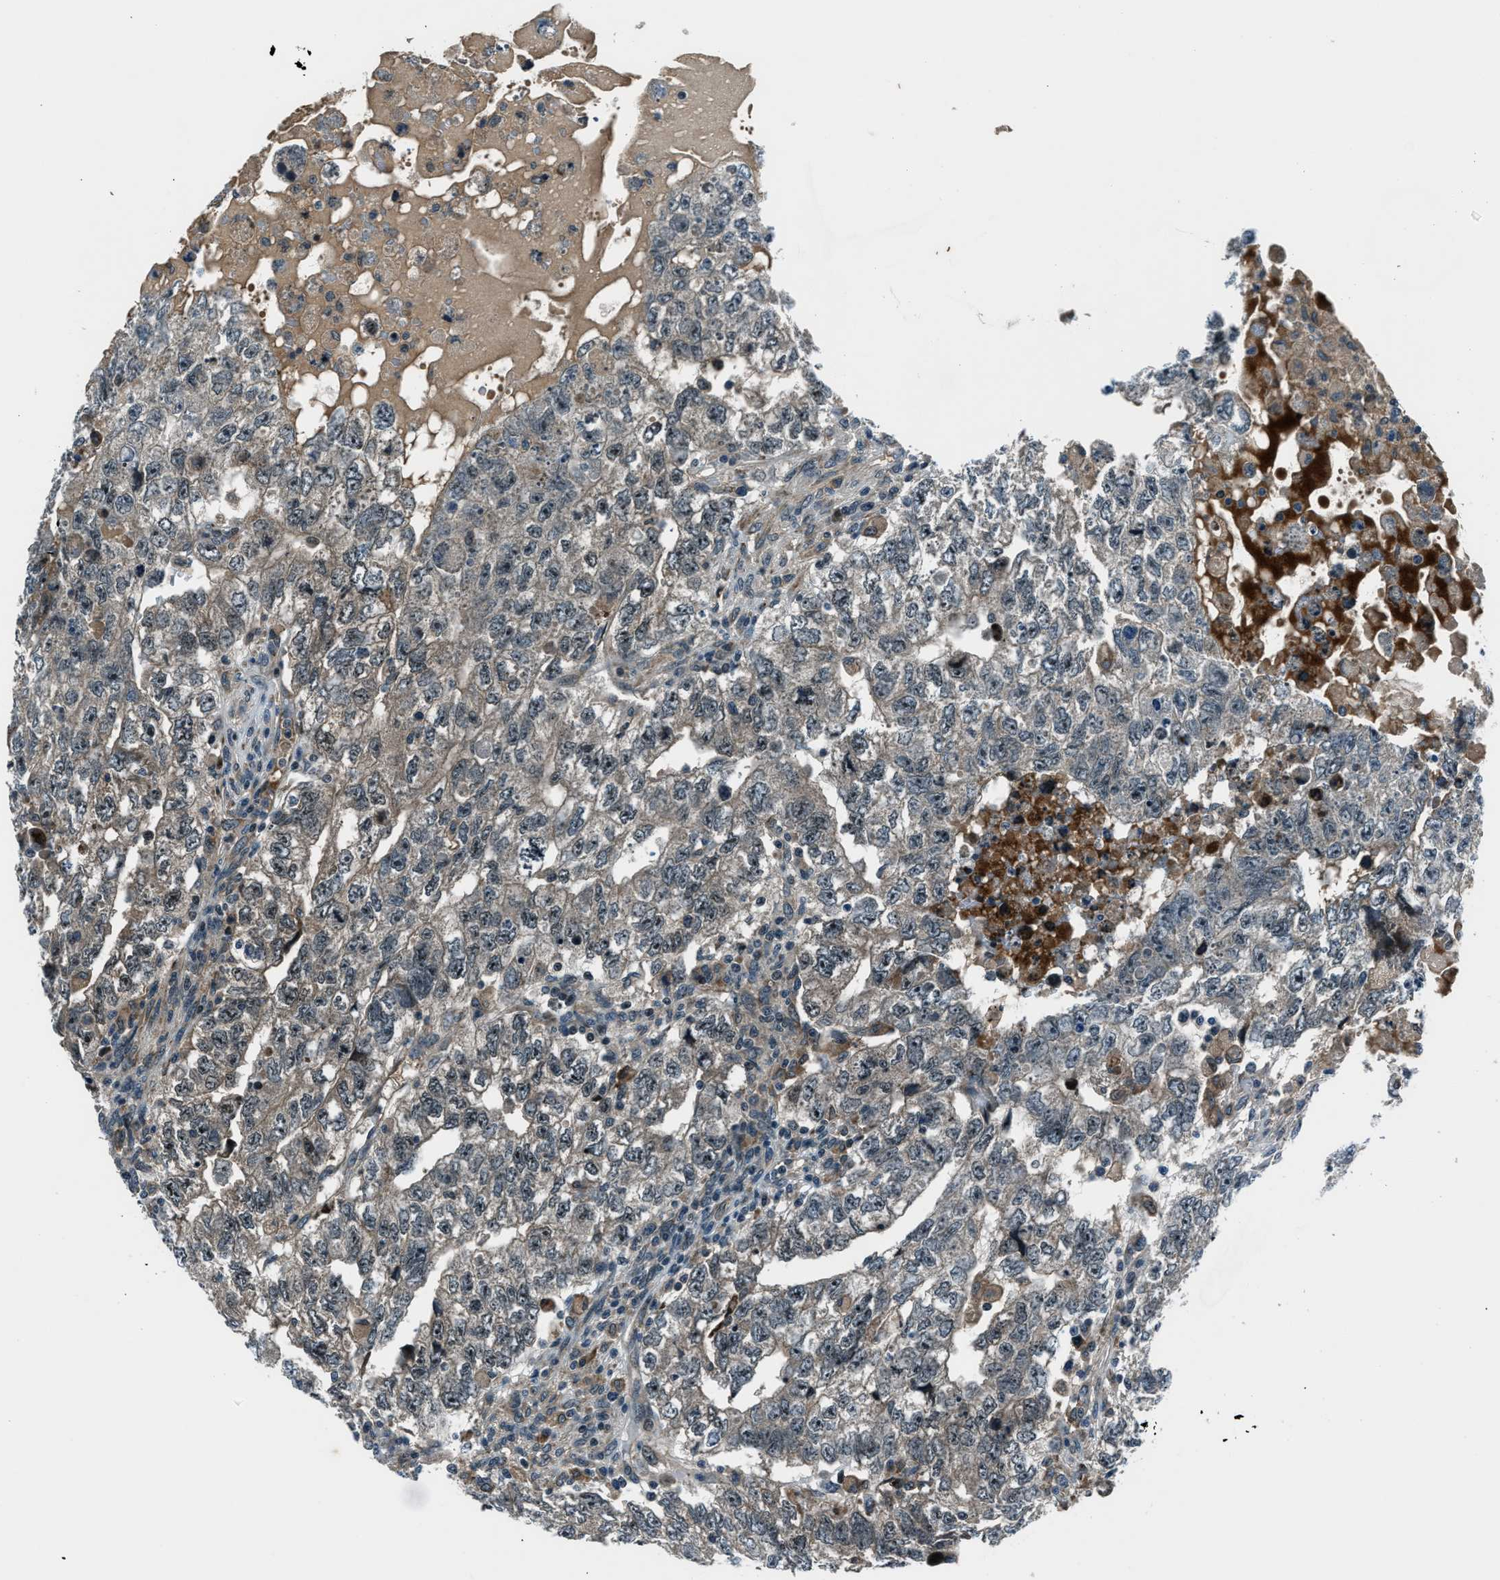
{"staining": {"intensity": "weak", "quantity": "<25%", "location": "cytoplasmic/membranous"}, "tissue": "testis cancer", "cell_type": "Tumor cells", "image_type": "cancer", "snomed": [{"axis": "morphology", "description": "Carcinoma, Embryonal, NOS"}, {"axis": "topography", "description": "Testis"}], "caption": "High magnification brightfield microscopy of testis cancer (embryonal carcinoma) stained with DAB (3,3'-diaminobenzidine) (brown) and counterstained with hematoxylin (blue): tumor cells show no significant positivity.", "gene": "ACTL9", "patient": {"sex": "male", "age": 36}}